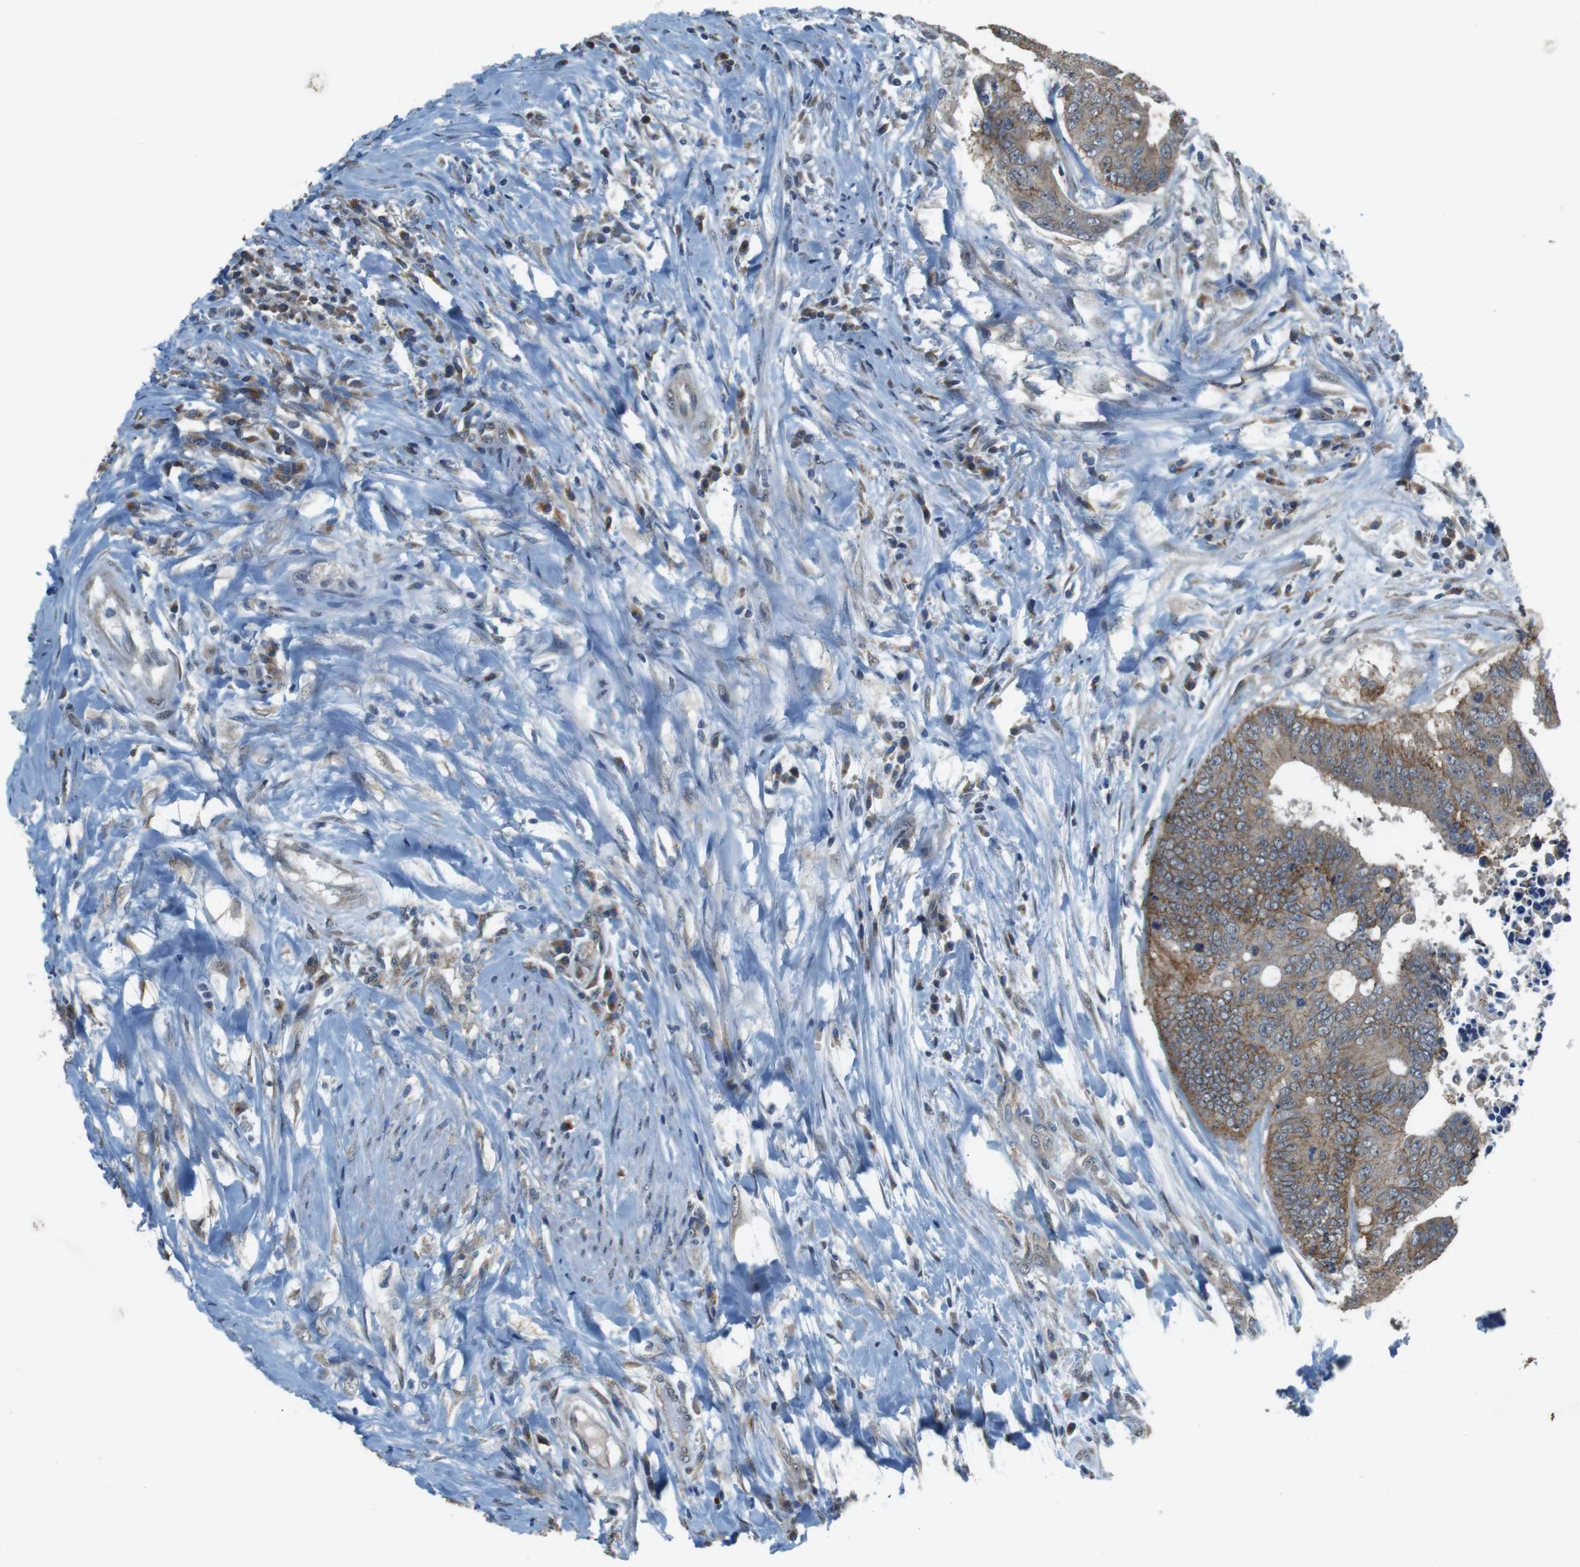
{"staining": {"intensity": "weak", "quantity": ">75%", "location": "cytoplasmic/membranous"}, "tissue": "colorectal cancer", "cell_type": "Tumor cells", "image_type": "cancer", "snomed": [{"axis": "morphology", "description": "Adenocarcinoma, NOS"}, {"axis": "topography", "description": "Rectum"}], "caption": "Protein expression analysis of colorectal cancer (adenocarcinoma) reveals weak cytoplasmic/membranous staining in about >75% of tumor cells.", "gene": "CLDN7", "patient": {"sex": "male", "age": 72}}